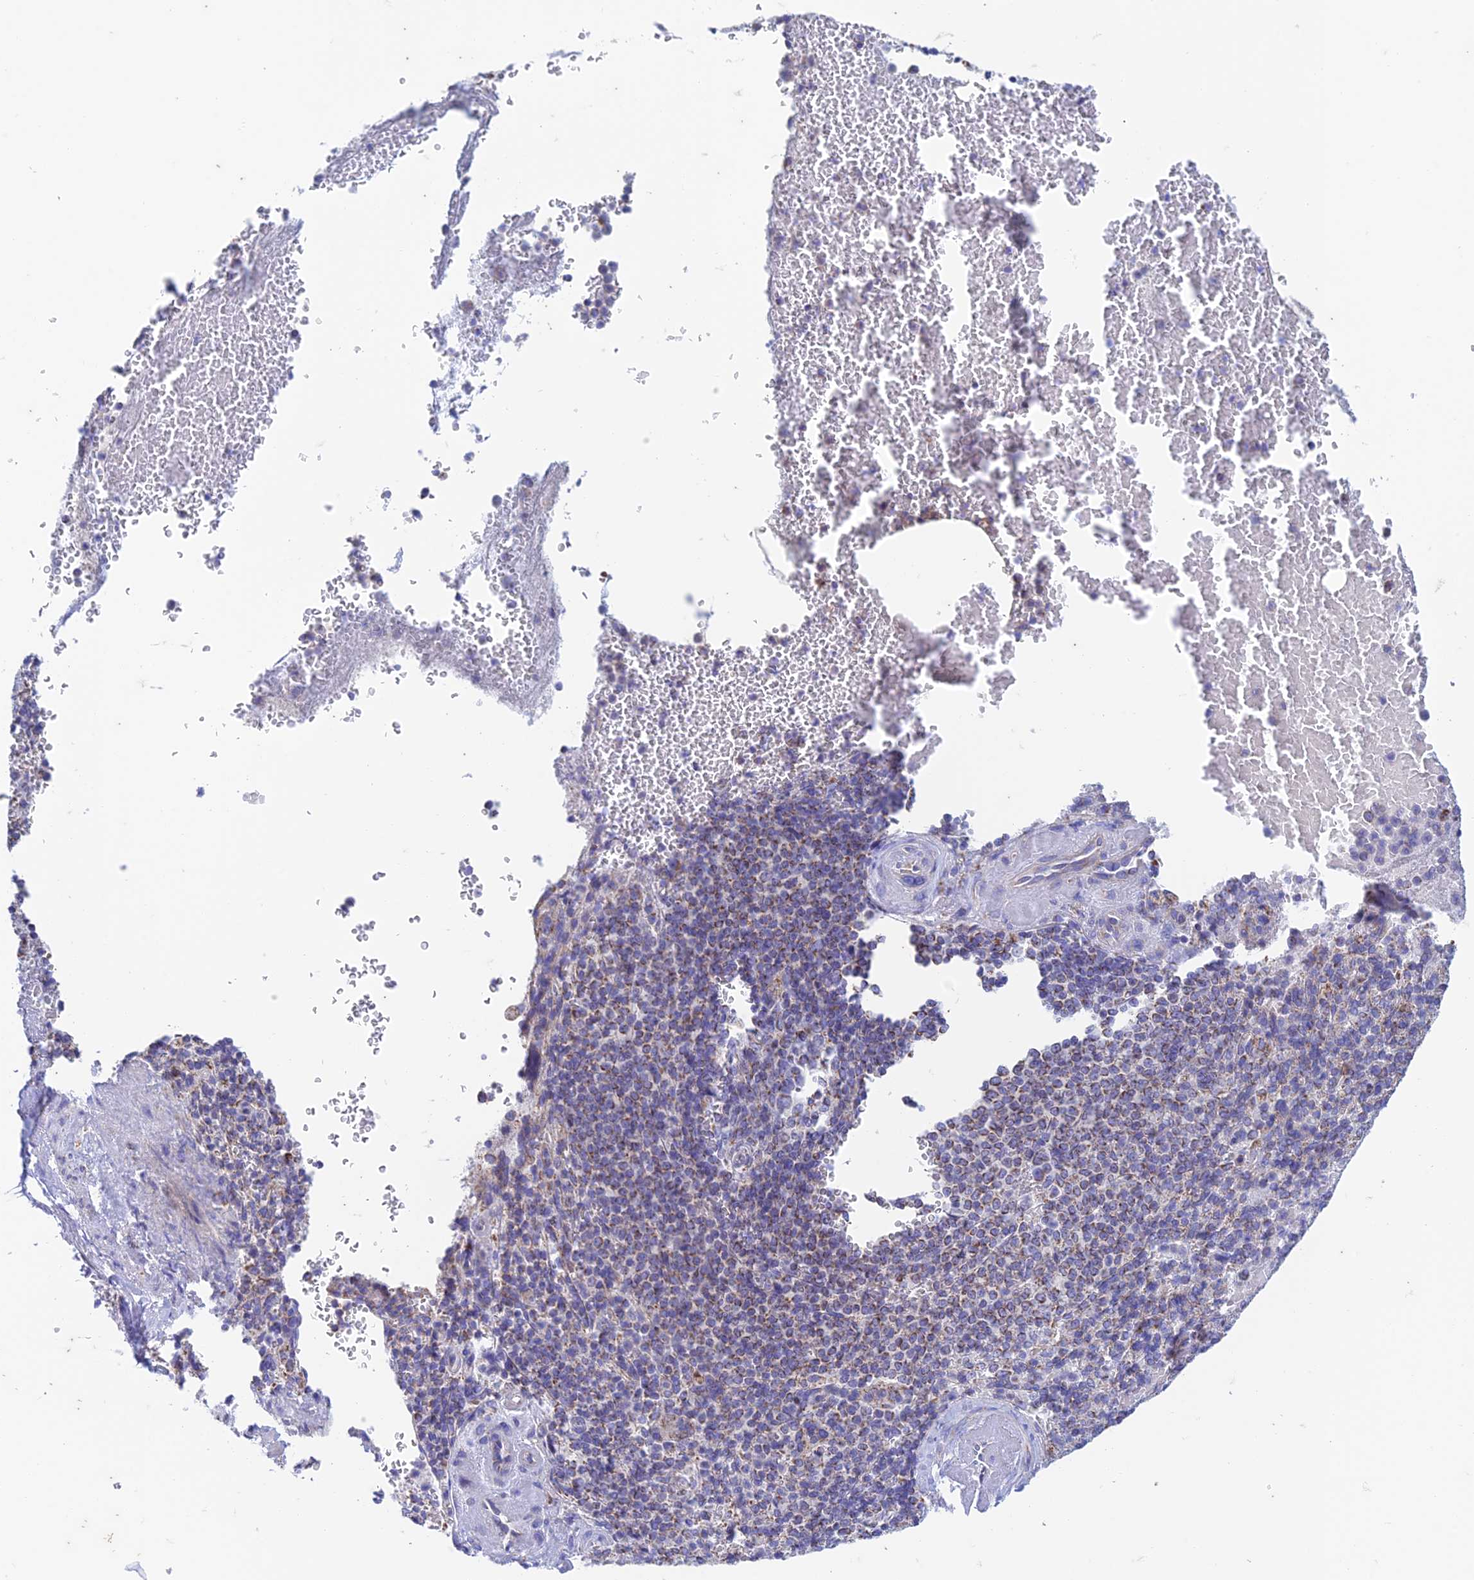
{"staining": {"intensity": "moderate", "quantity": "<25%", "location": "cytoplasmic/membranous"}, "tissue": "spleen", "cell_type": "Cells in red pulp", "image_type": "normal", "snomed": [{"axis": "morphology", "description": "Normal tissue, NOS"}, {"axis": "topography", "description": "Spleen"}], "caption": "About <25% of cells in red pulp in normal spleen exhibit moderate cytoplasmic/membranous protein staining as visualized by brown immunohistochemical staining.", "gene": "ZNF181", "patient": {"sex": "female", "age": 74}}